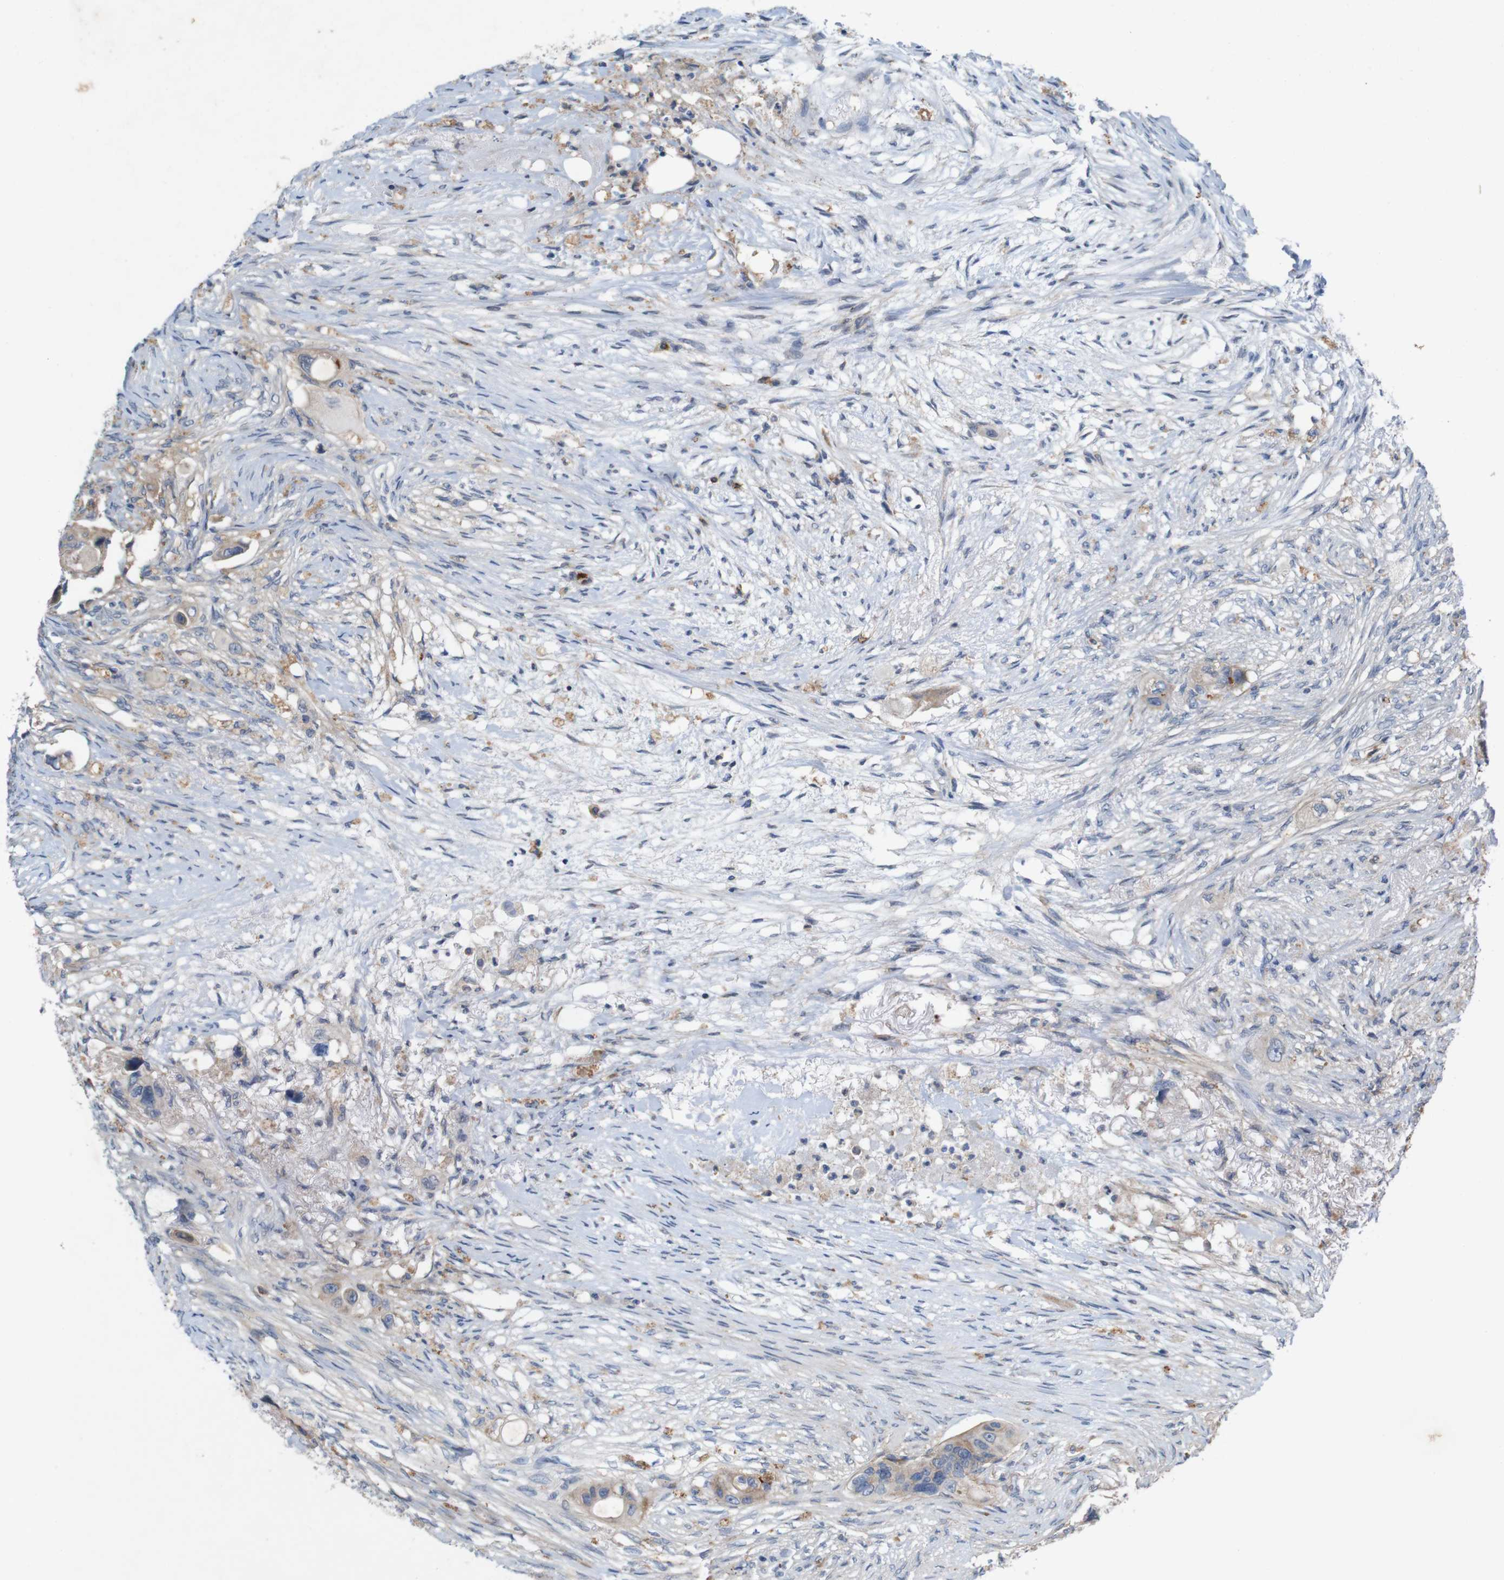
{"staining": {"intensity": "weak", "quantity": ">75%", "location": "cytoplasmic/membranous"}, "tissue": "colorectal cancer", "cell_type": "Tumor cells", "image_type": "cancer", "snomed": [{"axis": "morphology", "description": "Adenocarcinoma, NOS"}, {"axis": "topography", "description": "Colon"}], "caption": "Immunohistochemistry (IHC) (DAB) staining of adenocarcinoma (colorectal) shows weak cytoplasmic/membranous protein expression in approximately >75% of tumor cells.", "gene": "SIGLEC8", "patient": {"sex": "female", "age": 57}}